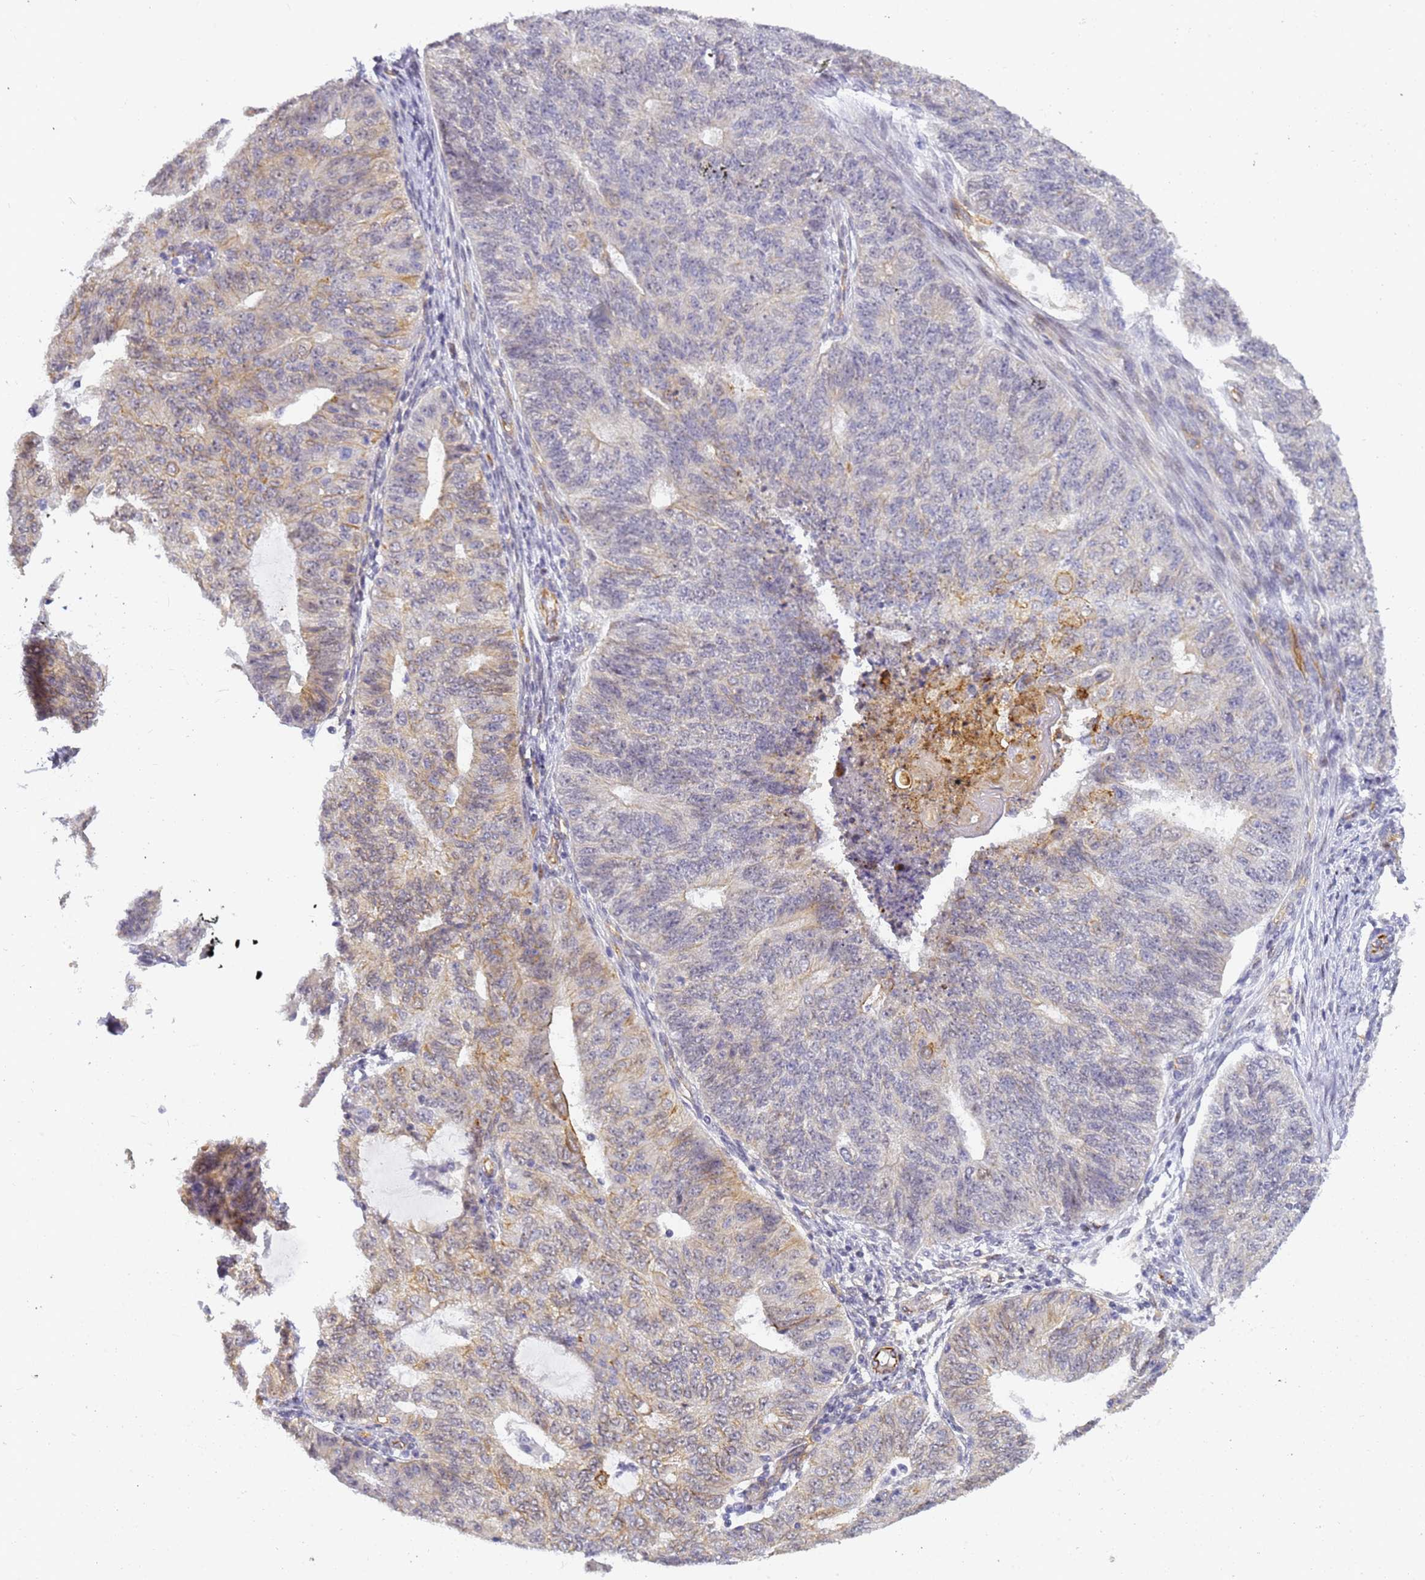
{"staining": {"intensity": "weak", "quantity": "<25%", "location": "cytoplasmic/membranous"}, "tissue": "endometrial cancer", "cell_type": "Tumor cells", "image_type": "cancer", "snomed": [{"axis": "morphology", "description": "Adenocarcinoma, NOS"}, {"axis": "topography", "description": "Endometrium"}], "caption": "Tumor cells show no significant protein positivity in endometrial cancer (adenocarcinoma). (DAB (3,3'-diaminobenzidine) IHC visualized using brightfield microscopy, high magnification).", "gene": "GON4L", "patient": {"sex": "female", "age": 32}}